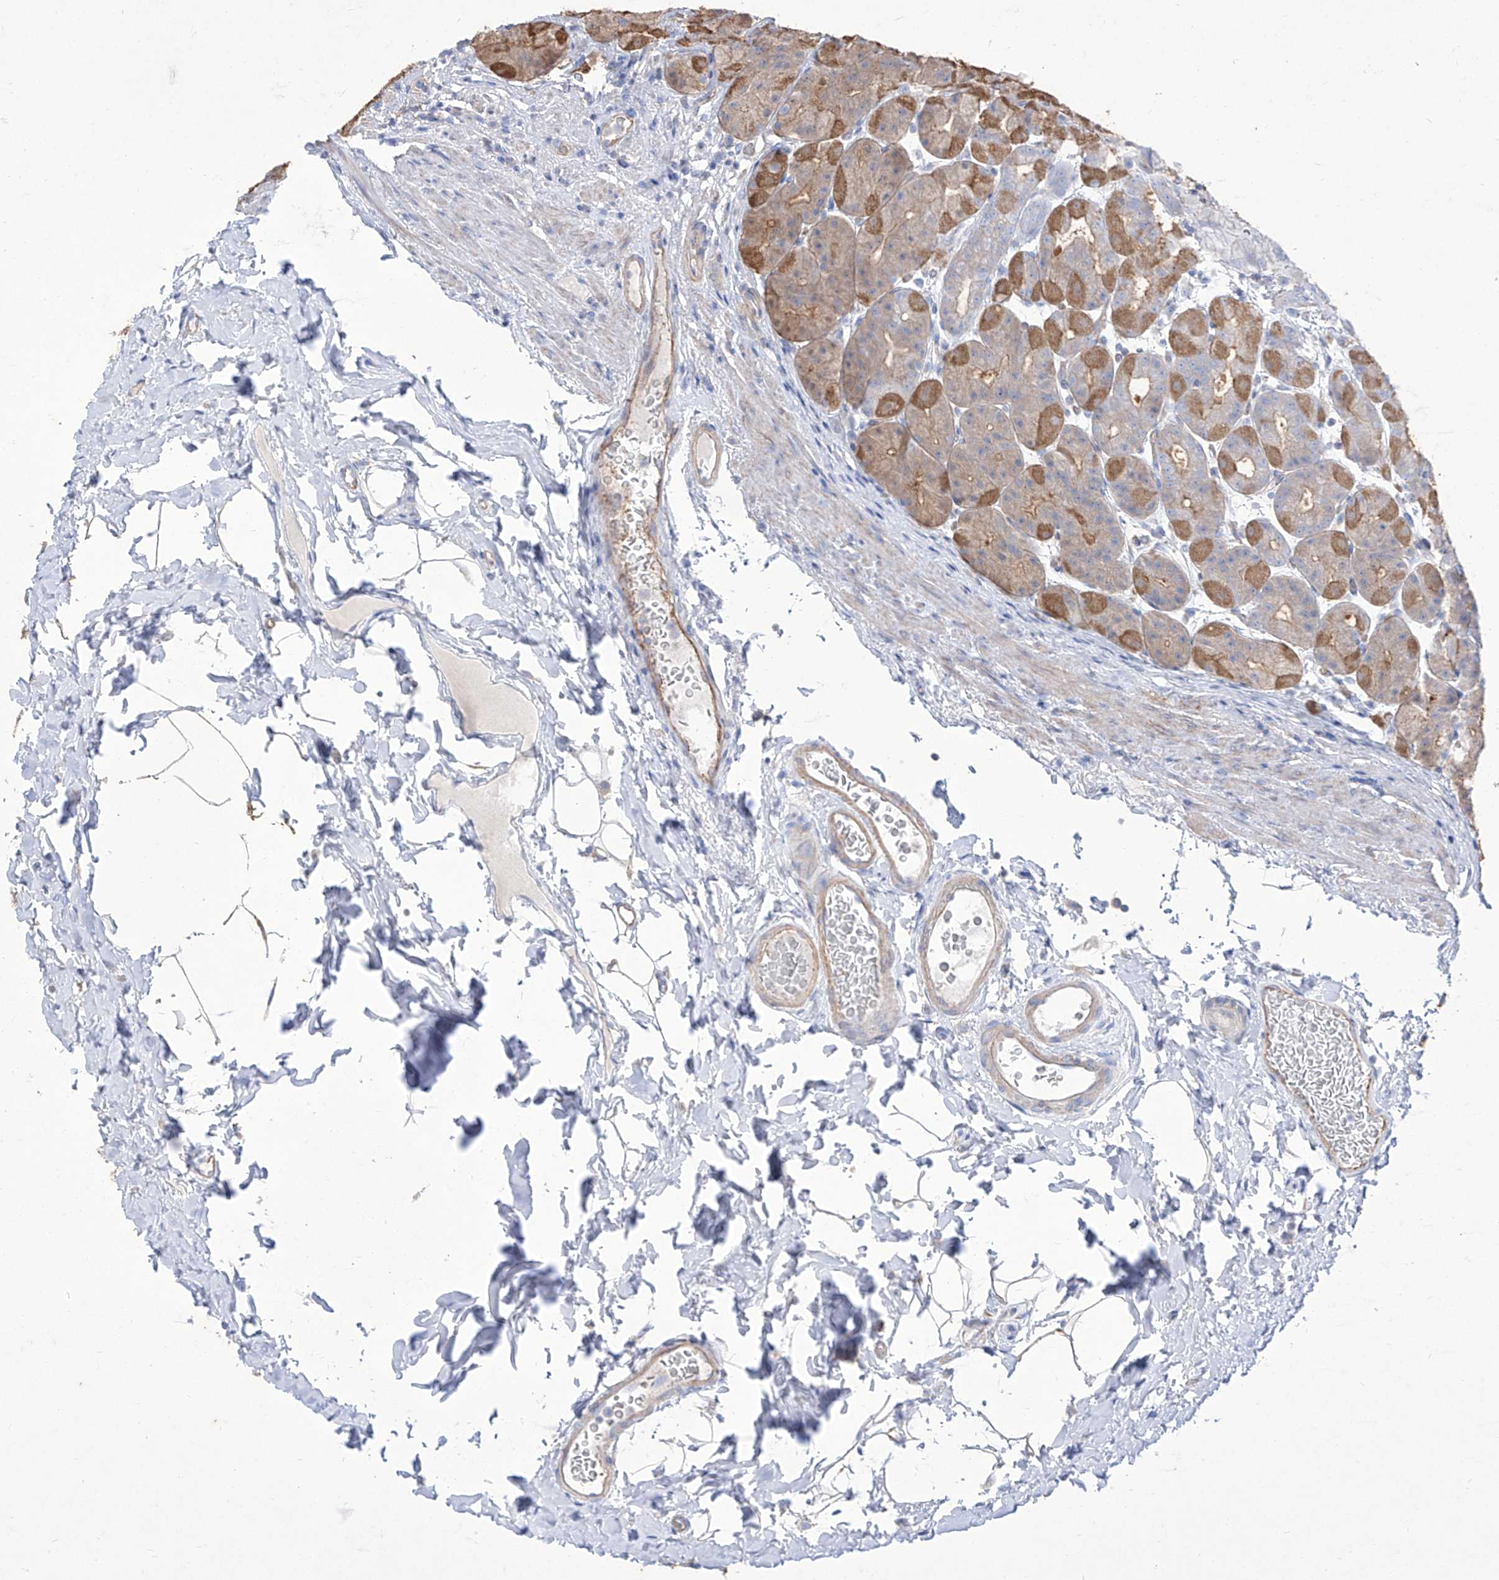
{"staining": {"intensity": "moderate", "quantity": "25%-75%", "location": "cytoplasmic/membranous"}, "tissue": "stomach", "cell_type": "Glandular cells", "image_type": "normal", "snomed": [{"axis": "morphology", "description": "Normal tissue, NOS"}, {"axis": "topography", "description": "Stomach, upper"}], "caption": "Stomach stained with a protein marker displays moderate staining in glandular cells.", "gene": "C1orf74", "patient": {"sex": "male", "age": 68}}